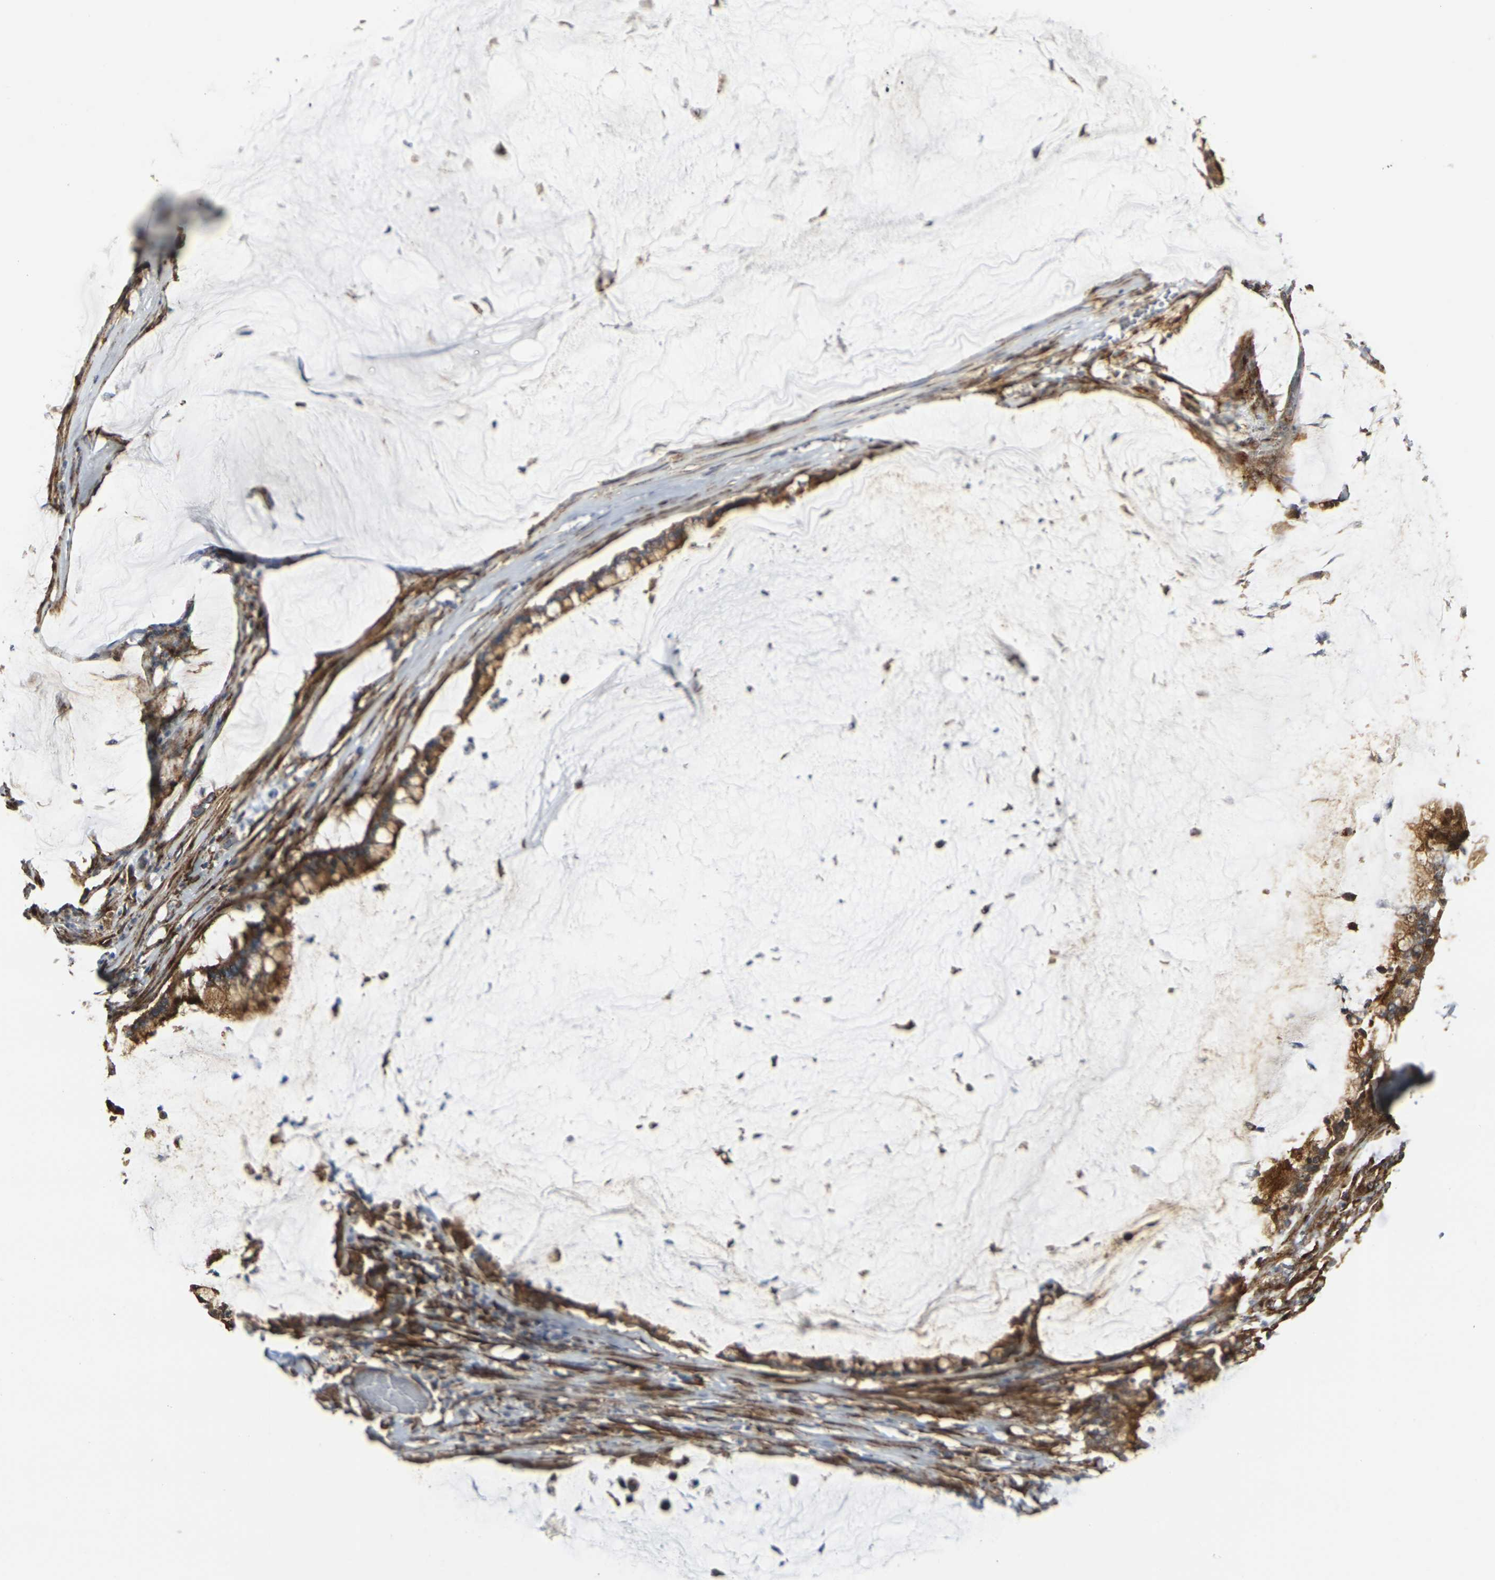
{"staining": {"intensity": "strong", "quantity": ">75%", "location": "cytoplasmic/membranous"}, "tissue": "pancreatic cancer", "cell_type": "Tumor cells", "image_type": "cancer", "snomed": [{"axis": "morphology", "description": "Adenocarcinoma, NOS"}, {"axis": "topography", "description": "Pancreas"}], "caption": "Pancreatic cancer (adenocarcinoma) stained for a protein demonstrates strong cytoplasmic/membranous positivity in tumor cells.", "gene": "MYOF", "patient": {"sex": "male", "age": 41}}